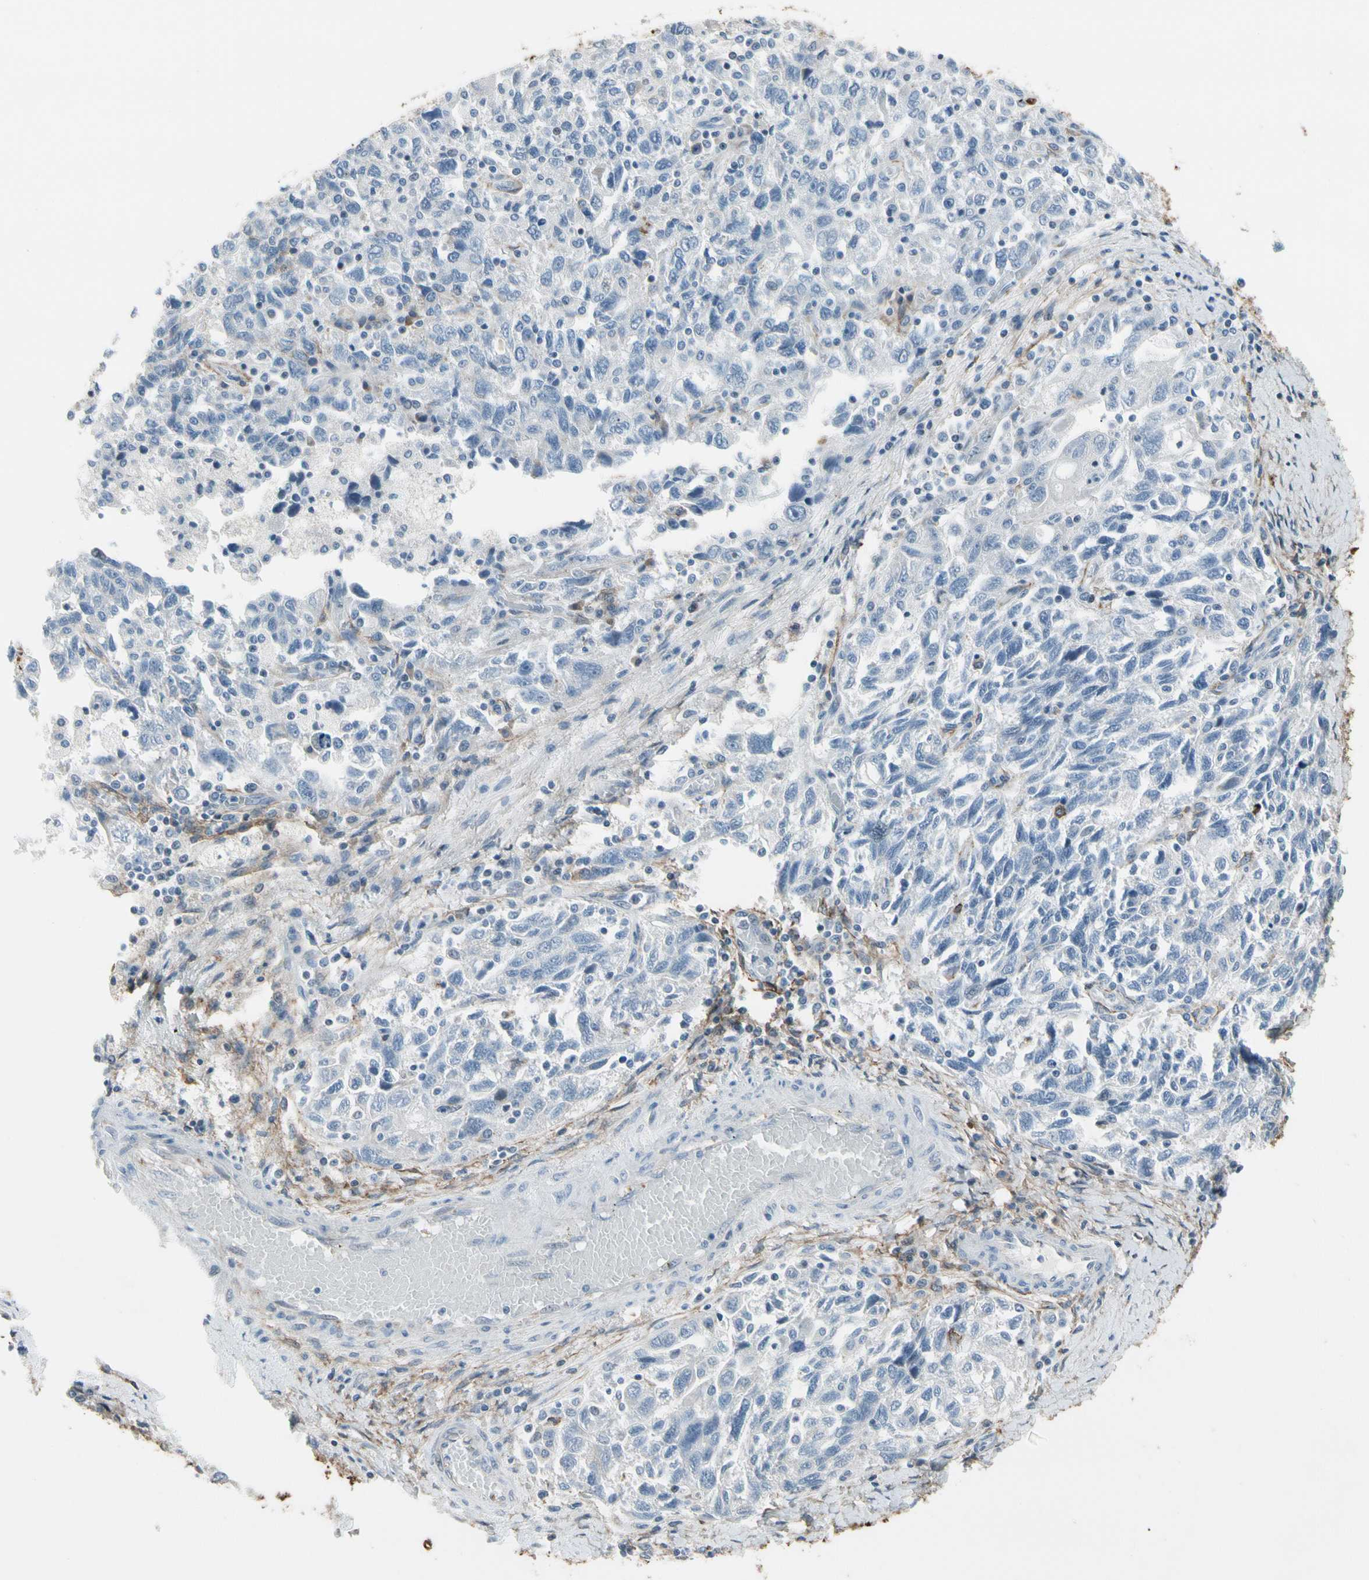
{"staining": {"intensity": "negative", "quantity": "none", "location": "none"}, "tissue": "ovarian cancer", "cell_type": "Tumor cells", "image_type": "cancer", "snomed": [{"axis": "morphology", "description": "Carcinoma, NOS"}, {"axis": "morphology", "description": "Cystadenocarcinoma, serous, NOS"}, {"axis": "topography", "description": "Ovary"}], "caption": "A high-resolution histopathology image shows IHC staining of ovarian serous cystadenocarcinoma, which displays no significant expression in tumor cells. (DAB (3,3'-diaminobenzidine) immunohistochemistry (IHC), high magnification).", "gene": "PIGR", "patient": {"sex": "female", "age": 69}}